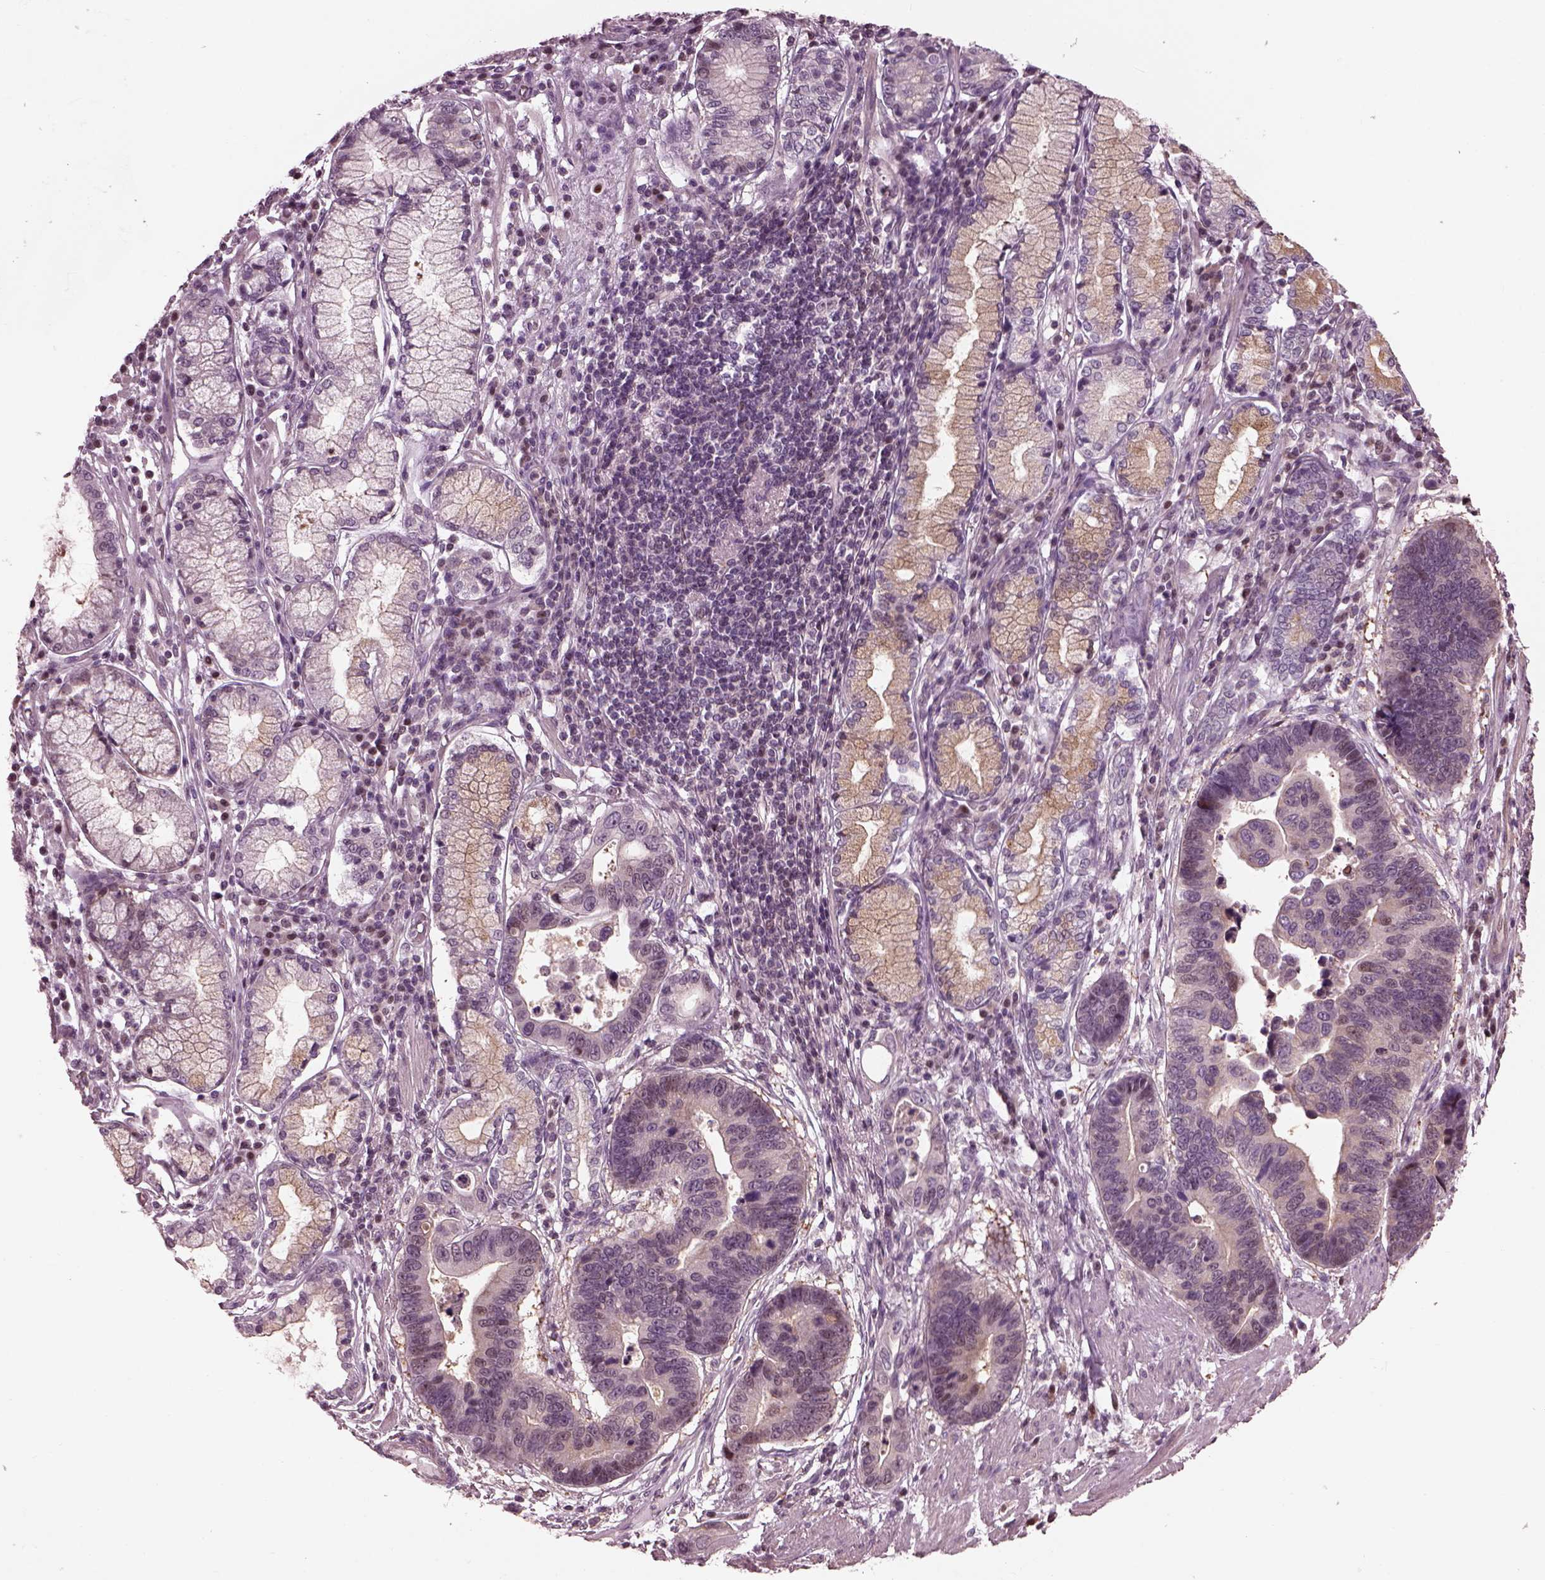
{"staining": {"intensity": "weak", "quantity": "<25%", "location": "cytoplasmic/membranous,nuclear"}, "tissue": "stomach cancer", "cell_type": "Tumor cells", "image_type": "cancer", "snomed": [{"axis": "morphology", "description": "Adenocarcinoma, NOS"}, {"axis": "topography", "description": "Stomach"}], "caption": "Immunohistochemistry of human stomach adenocarcinoma shows no staining in tumor cells.", "gene": "BFSP1", "patient": {"sex": "male", "age": 84}}